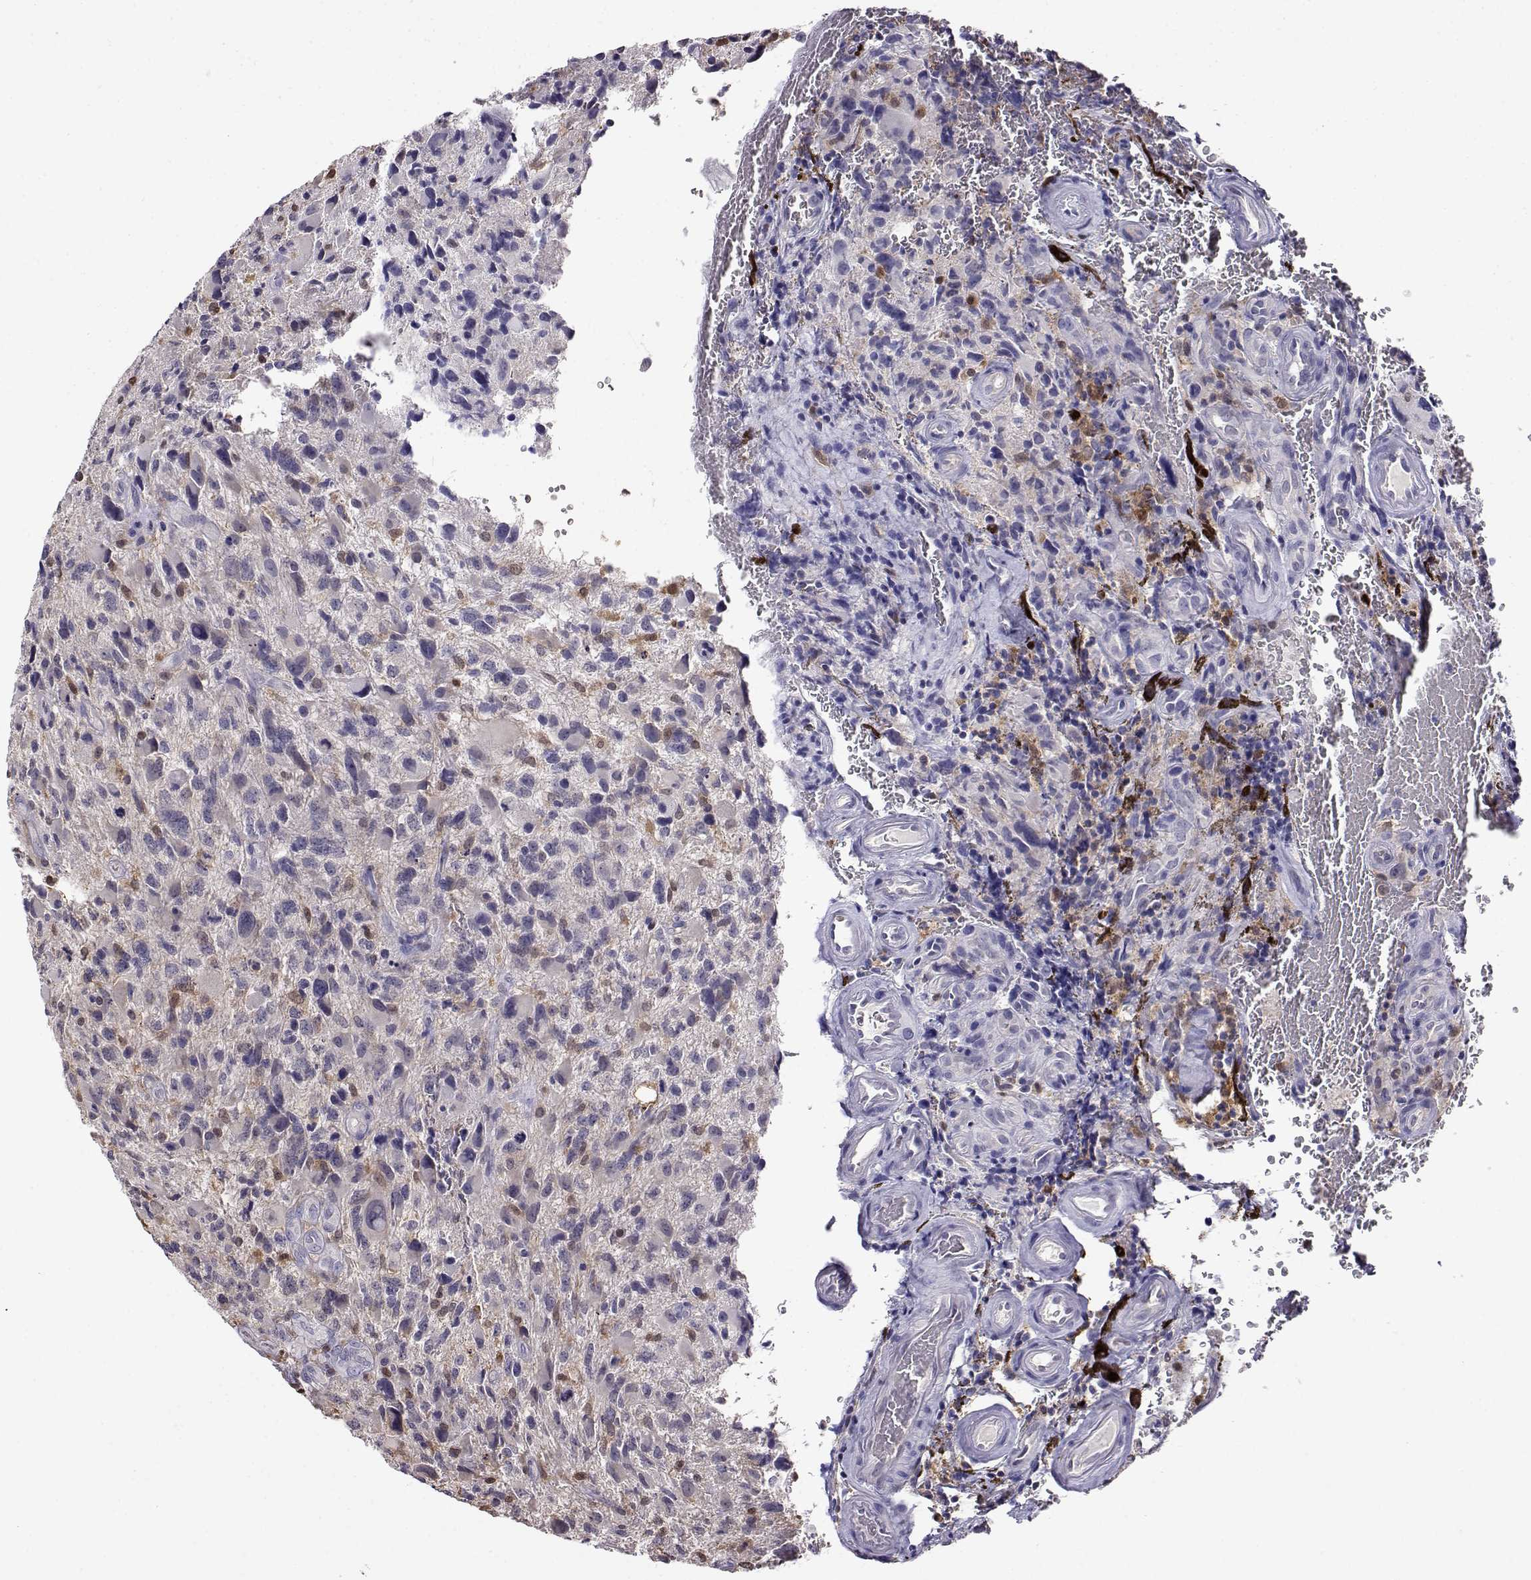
{"staining": {"intensity": "weak", "quantity": "<25%", "location": "cytoplasmic/membranous"}, "tissue": "glioma", "cell_type": "Tumor cells", "image_type": "cancer", "snomed": [{"axis": "morphology", "description": "Glioma, malignant, NOS"}, {"axis": "morphology", "description": "Glioma, malignant, High grade"}, {"axis": "topography", "description": "Brain"}], "caption": "A photomicrograph of glioma (malignant) stained for a protein demonstrates no brown staining in tumor cells. Nuclei are stained in blue.", "gene": "AKR1B1", "patient": {"sex": "female", "age": 71}}